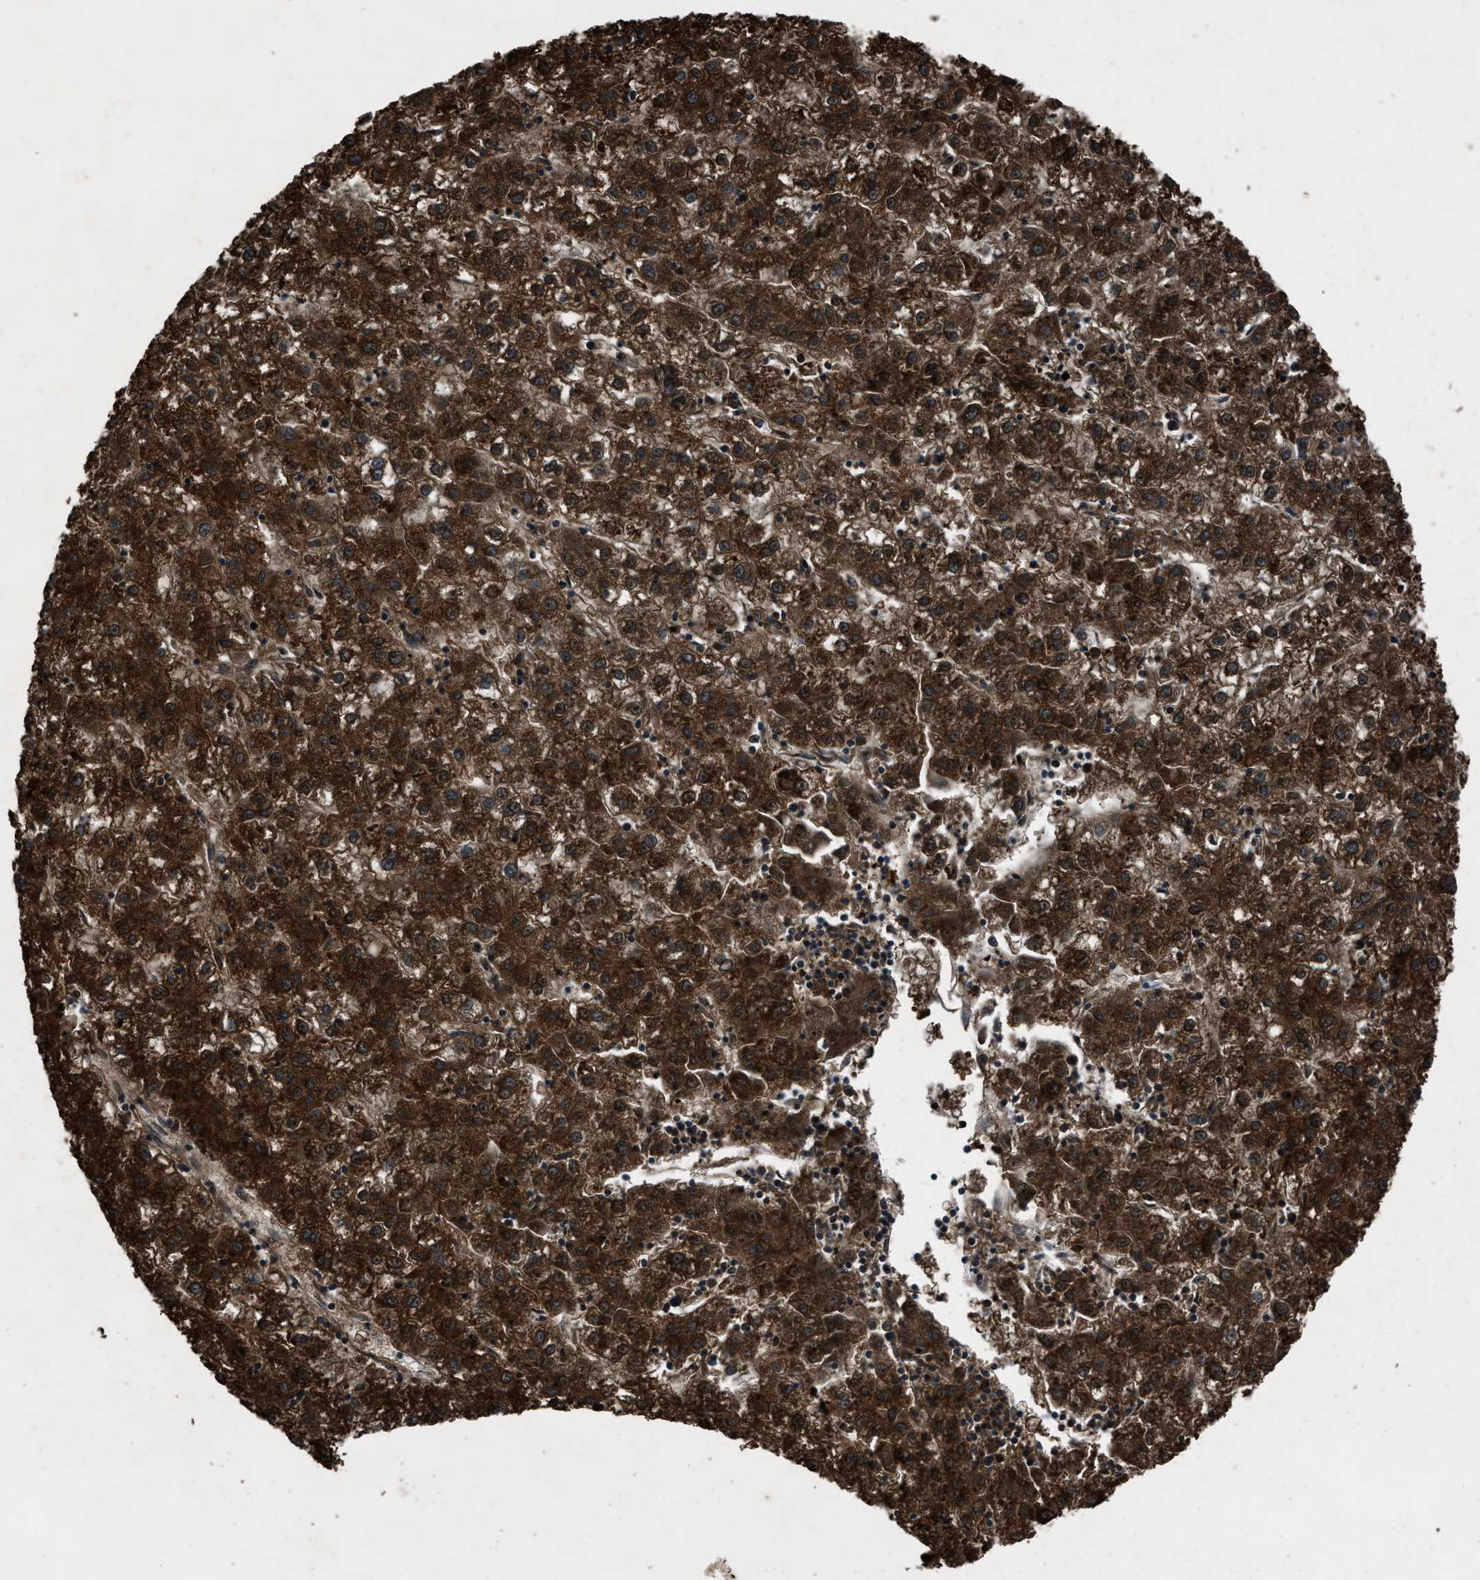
{"staining": {"intensity": "strong", "quantity": ">75%", "location": "cytoplasmic/membranous"}, "tissue": "liver cancer", "cell_type": "Tumor cells", "image_type": "cancer", "snomed": [{"axis": "morphology", "description": "Carcinoma, Hepatocellular, NOS"}, {"axis": "topography", "description": "Liver"}], "caption": "The photomicrograph reveals staining of liver cancer (hepatocellular carcinoma), revealing strong cytoplasmic/membranous protein positivity (brown color) within tumor cells.", "gene": "IRAK4", "patient": {"sex": "male", "age": 72}}